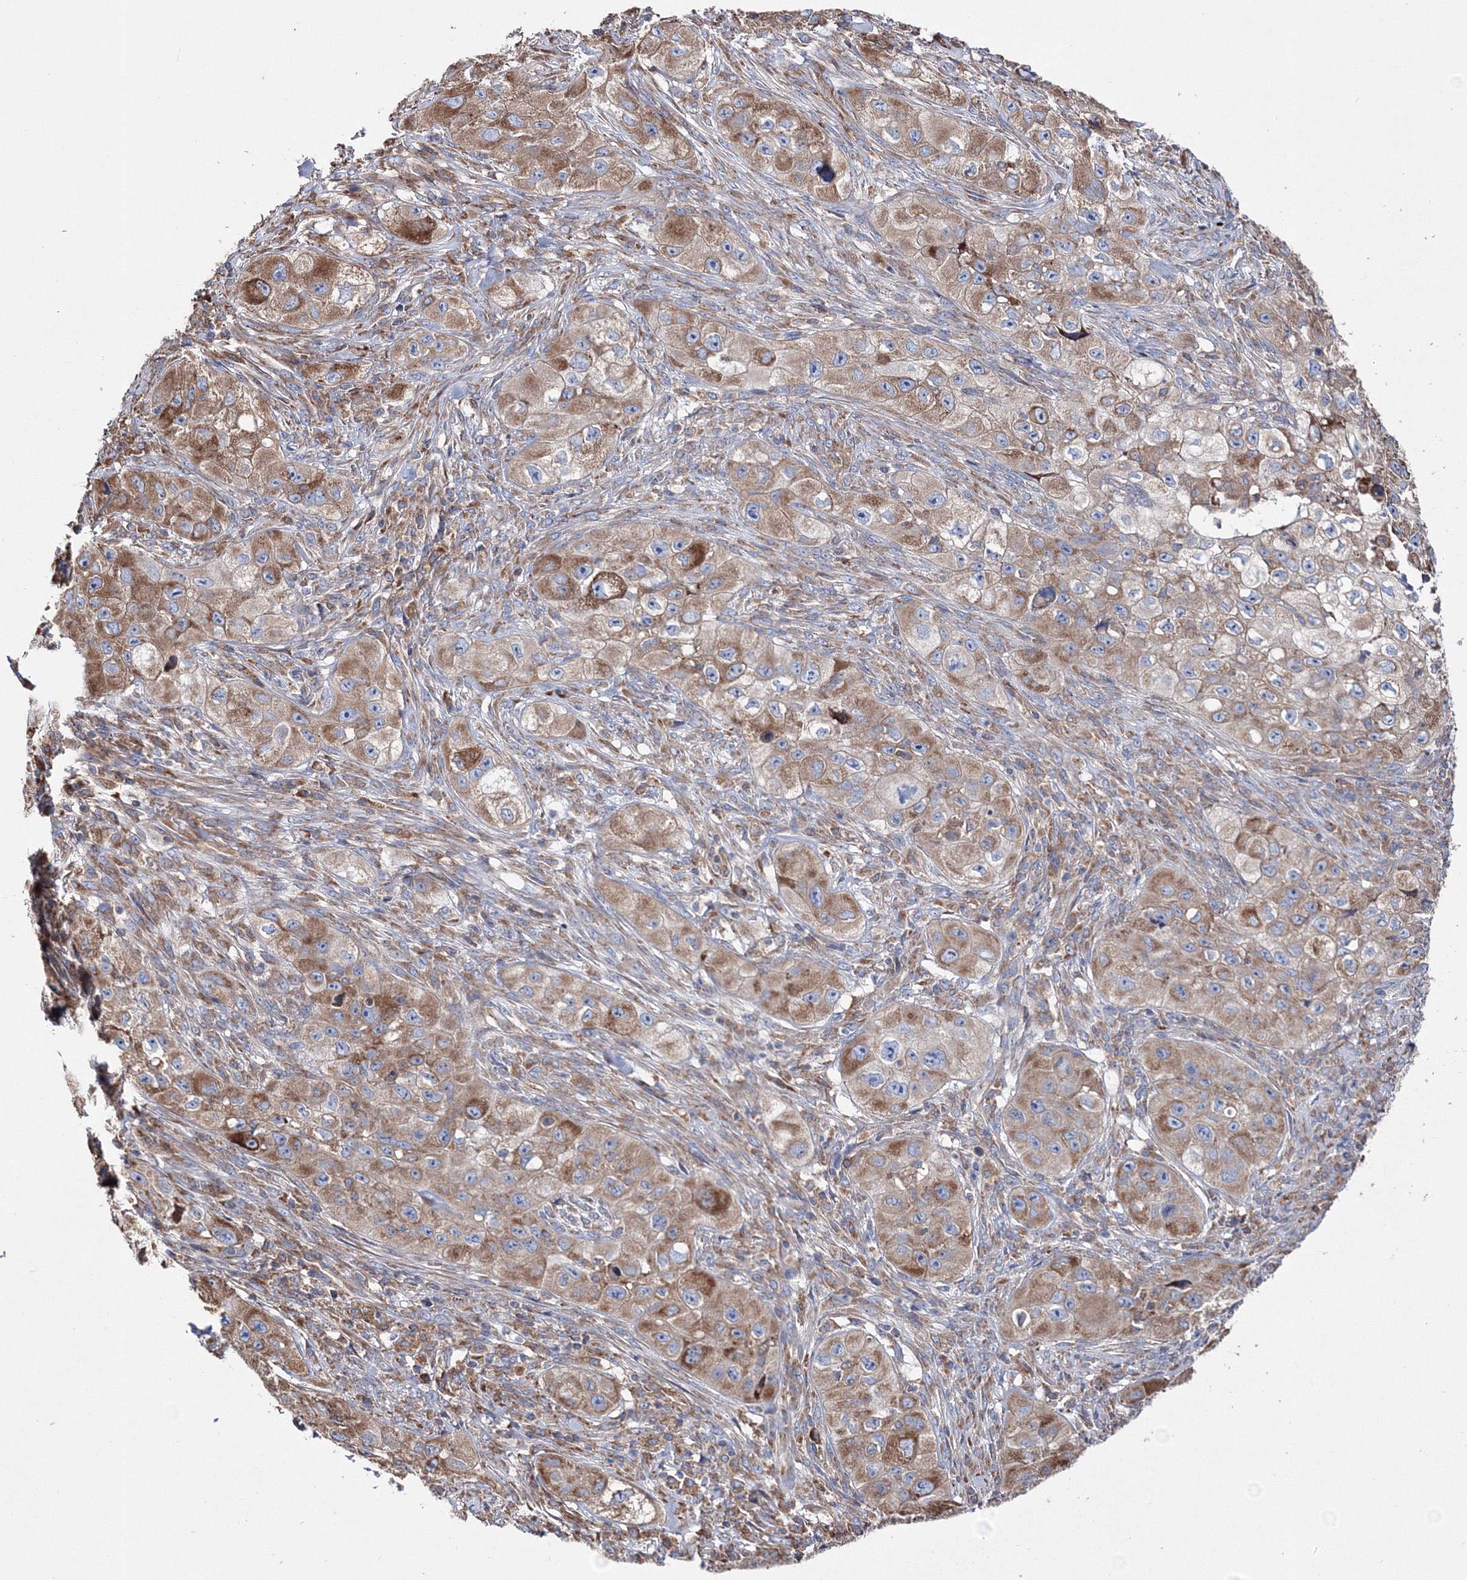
{"staining": {"intensity": "strong", "quantity": "25%-75%", "location": "cytoplasmic/membranous"}, "tissue": "skin cancer", "cell_type": "Tumor cells", "image_type": "cancer", "snomed": [{"axis": "morphology", "description": "Squamous cell carcinoma, NOS"}, {"axis": "topography", "description": "Skin"}, {"axis": "topography", "description": "Subcutis"}], "caption": "Immunohistochemistry (IHC) of skin cancer demonstrates high levels of strong cytoplasmic/membranous positivity in about 25%-75% of tumor cells. (brown staining indicates protein expression, while blue staining denotes nuclei).", "gene": "VPS8", "patient": {"sex": "male", "age": 73}}